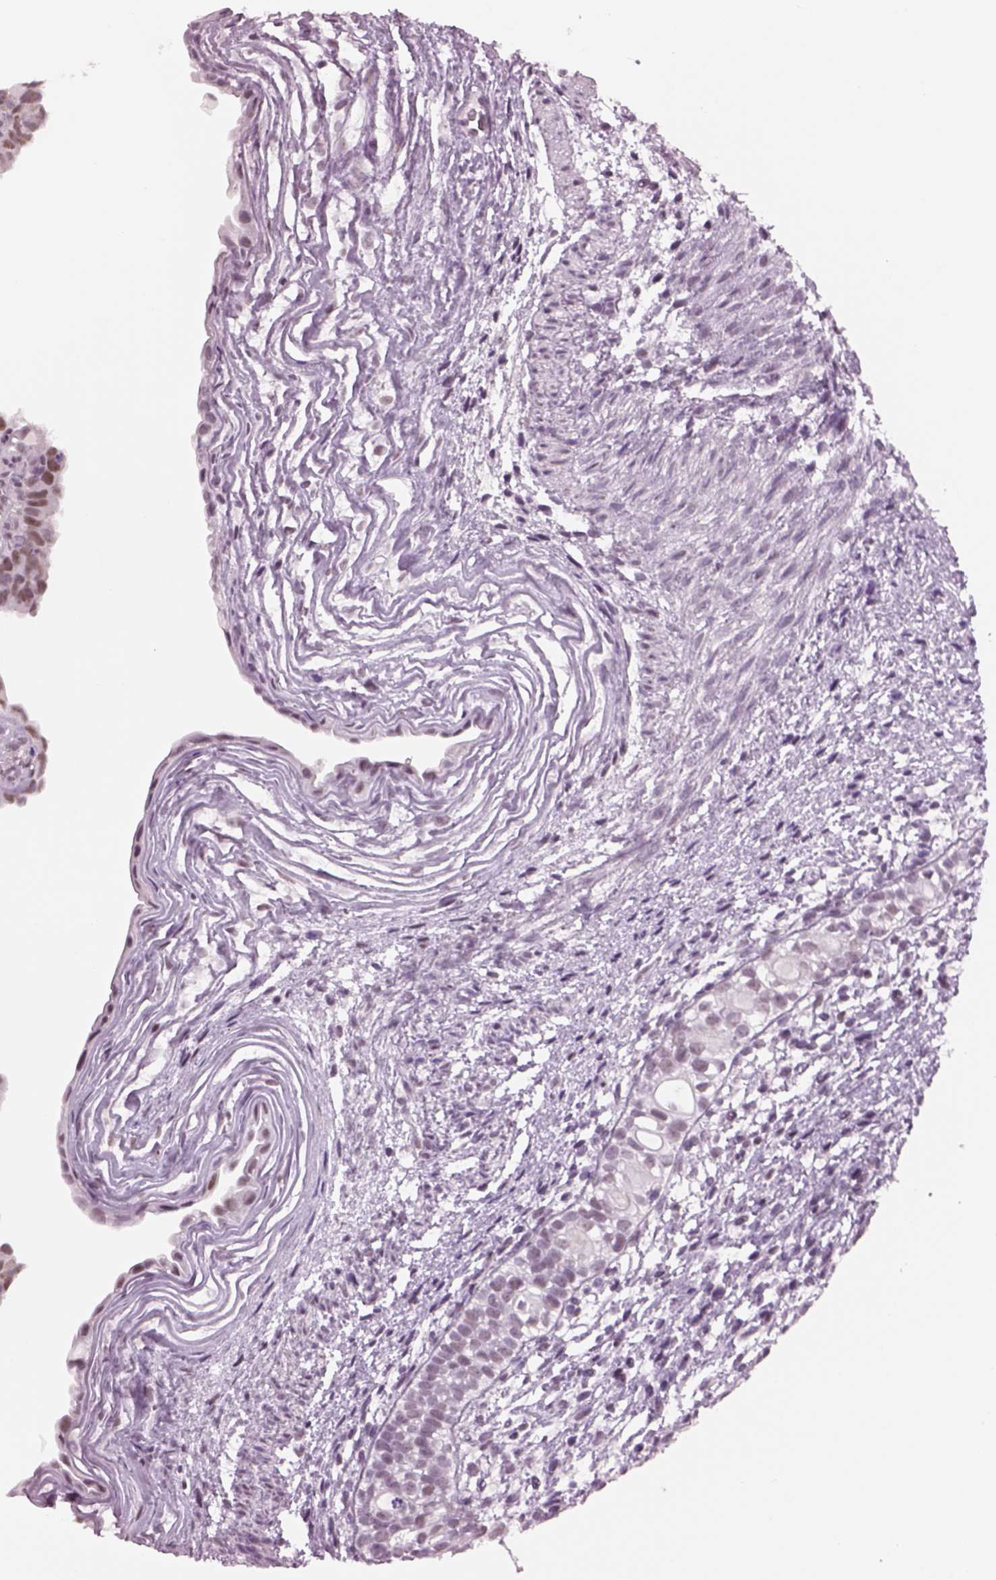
{"staining": {"intensity": "weak", "quantity": ">75%", "location": "nuclear"}, "tissue": "testis cancer", "cell_type": "Tumor cells", "image_type": "cancer", "snomed": [{"axis": "morphology", "description": "Normal tissue, NOS"}, {"axis": "morphology", "description": "Carcinoma, Embryonal, NOS"}, {"axis": "topography", "description": "Testis"}, {"axis": "topography", "description": "Epididymis"}], "caption": "High-magnification brightfield microscopy of embryonal carcinoma (testis) stained with DAB (brown) and counterstained with hematoxylin (blue). tumor cells exhibit weak nuclear positivity is appreciated in approximately>75% of cells.", "gene": "ACOD1", "patient": {"sex": "male", "age": 24}}